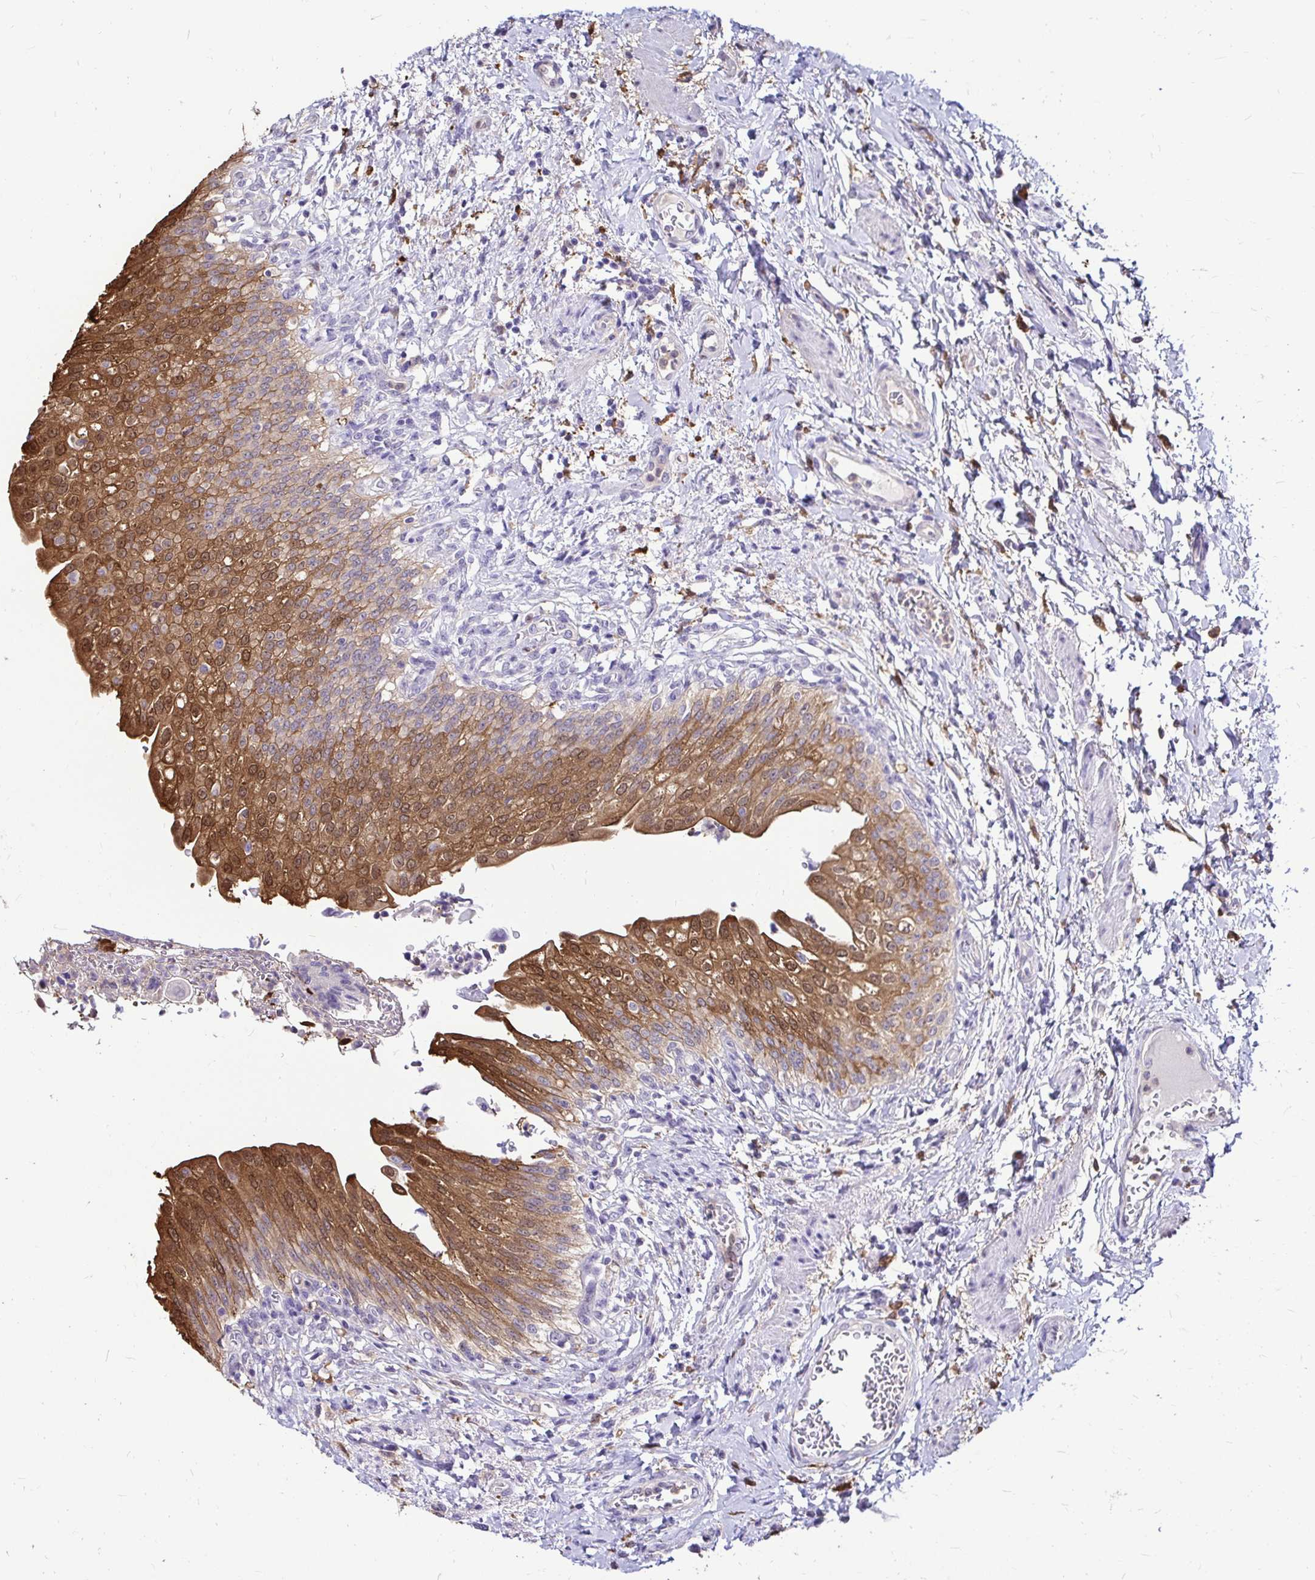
{"staining": {"intensity": "moderate", "quantity": ">75%", "location": "cytoplasmic/membranous,nuclear"}, "tissue": "urinary bladder", "cell_type": "Urothelial cells", "image_type": "normal", "snomed": [{"axis": "morphology", "description": "Normal tissue, NOS"}, {"axis": "topography", "description": "Urinary bladder"}, {"axis": "topography", "description": "Peripheral nerve tissue"}], "caption": "This image reveals immunohistochemistry staining of normal human urinary bladder, with medium moderate cytoplasmic/membranous,nuclear staining in about >75% of urothelial cells.", "gene": "IDH1", "patient": {"sex": "female", "age": 60}}